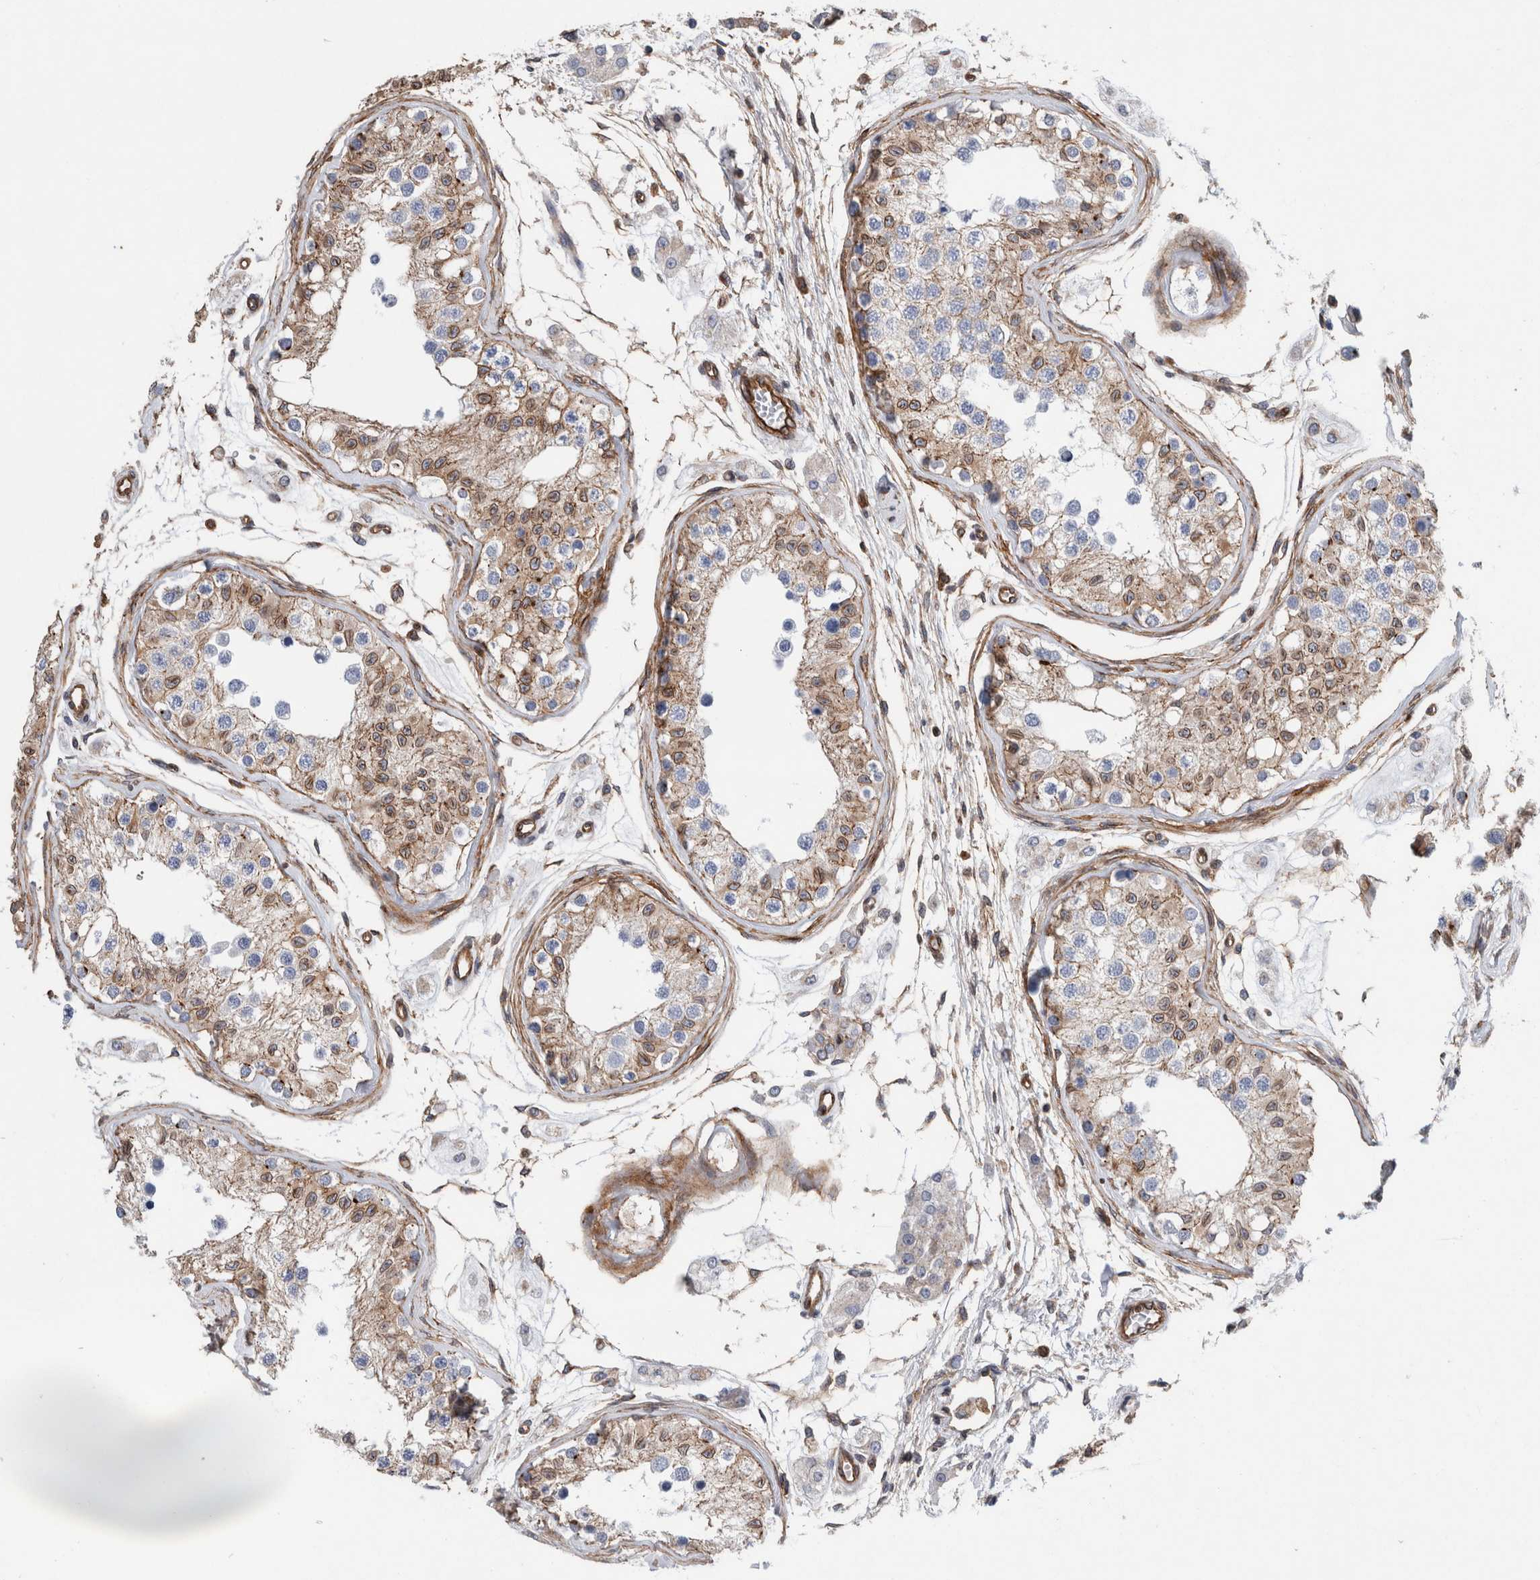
{"staining": {"intensity": "strong", "quantity": "<25%", "location": "cytoplasmic/membranous,nuclear"}, "tissue": "testis", "cell_type": "Cells in seminiferous ducts", "image_type": "normal", "snomed": [{"axis": "morphology", "description": "Normal tissue, NOS"}, {"axis": "morphology", "description": "Adenocarcinoma, metastatic, NOS"}, {"axis": "topography", "description": "Testis"}], "caption": "Testis stained with a brown dye displays strong cytoplasmic/membranous,nuclear positive staining in approximately <25% of cells in seminiferous ducts.", "gene": "PLEC", "patient": {"sex": "male", "age": 26}}